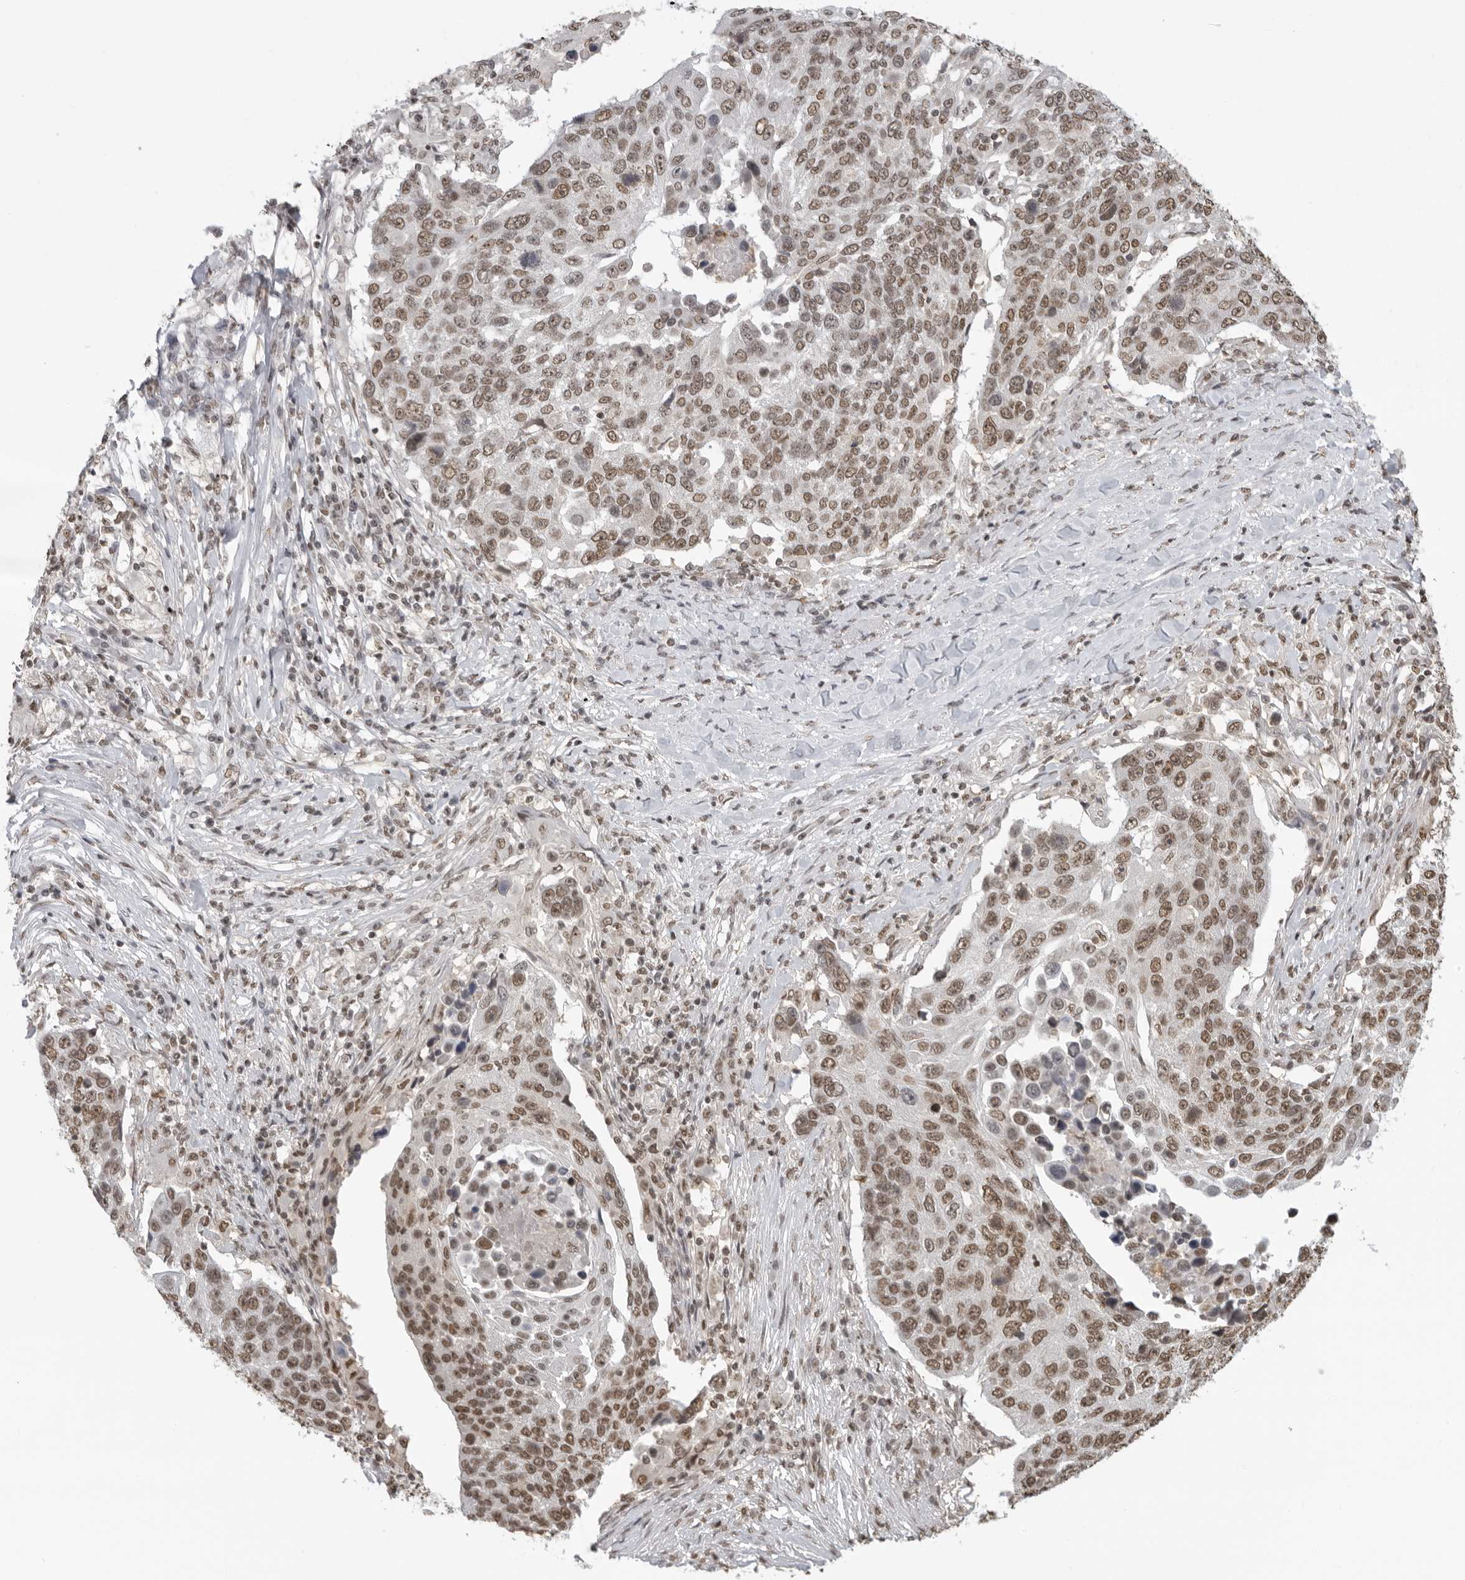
{"staining": {"intensity": "moderate", "quantity": ">75%", "location": "nuclear"}, "tissue": "lung cancer", "cell_type": "Tumor cells", "image_type": "cancer", "snomed": [{"axis": "morphology", "description": "Squamous cell carcinoma, NOS"}, {"axis": "topography", "description": "Lung"}], "caption": "Brown immunohistochemical staining in squamous cell carcinoma (lung) exhibits moderate nuclear positivity in about >75% of tumor cells. Nuclei are stained in blue.", "gene": "RPA2", "patient": {"sex": "male", "age": 66}}